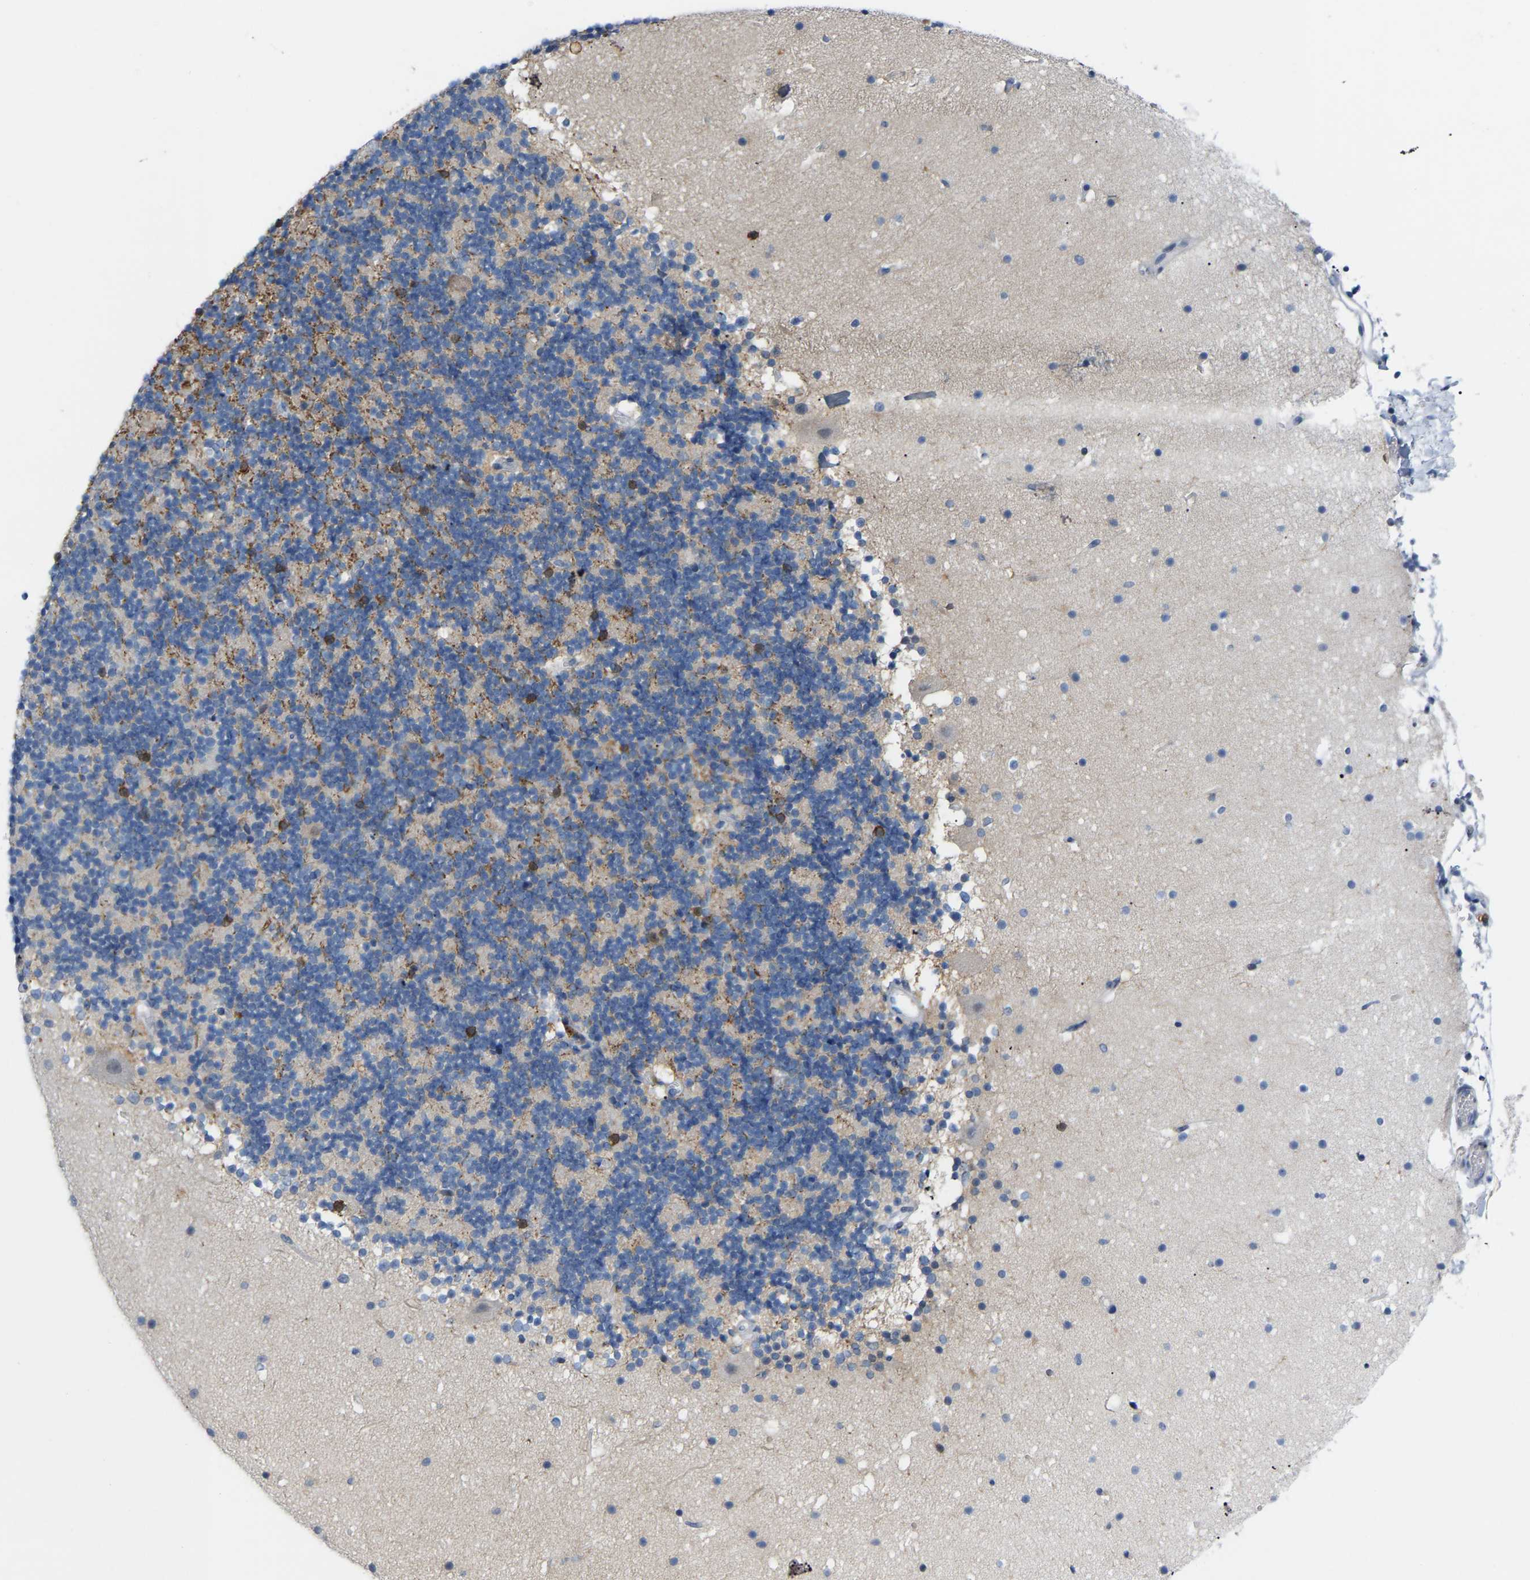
{"staining": {"intensity": "moderate", "quantity": "<25%", "location": "cytoplasmic/membranous"}, "tissue": "cerebellum", "cell_type": "Cells in granular layer", "image_type": "normal", "snomed": [{"axis": "morphology", "description": "Normal tissue, NOS"}, {"axis": "topography", "description": "Cerebellum"}], "caption": "Cerebellum stained with a brown dye exhibits moderate cytoplasmic/membranous positive positivity in about <25% of cells in granular layer.", "gene": "ABTB2", "patient": {"sex": "male", "age": 57}}